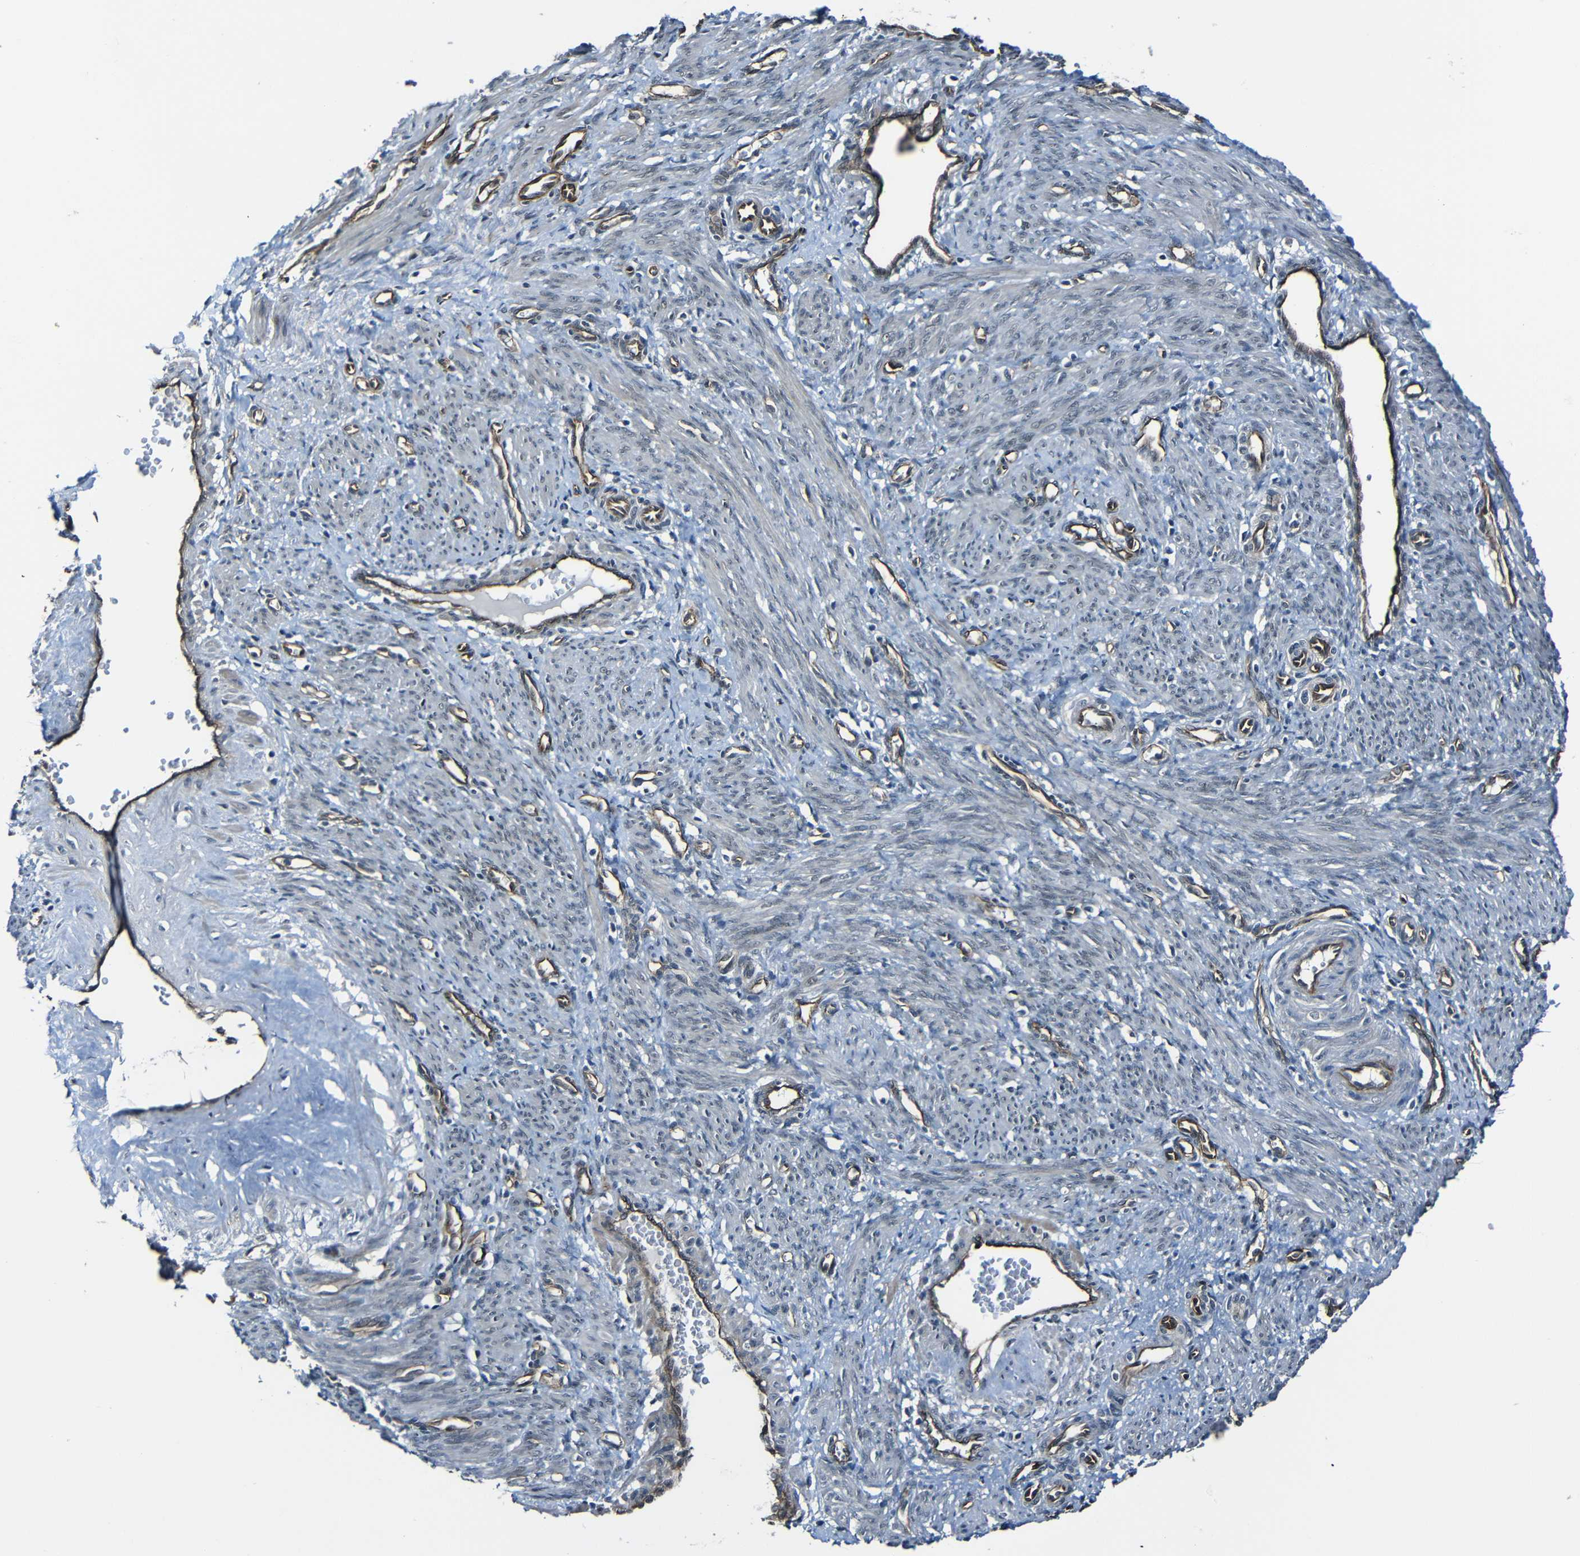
{"staining": {"intensity": "weak", "quantity": "<25%", "location": "cytoplasmic/membranous"}, "tissue": "smooth muscle", "cell_type": "Smooth muscle cells", "image_type": "normal", "snomed": [{"axis": "morphology", "description": "Normal tissue, NOS"}, {"axis": "topography", "description": "Endometrium"}], "caption": "Immunohistochemistry (IHC) of benign human smooth muscle displays no expression in smooth muscle cells.", "gene": "LGR5", "patient": {"sex": "female", "age": 33}}